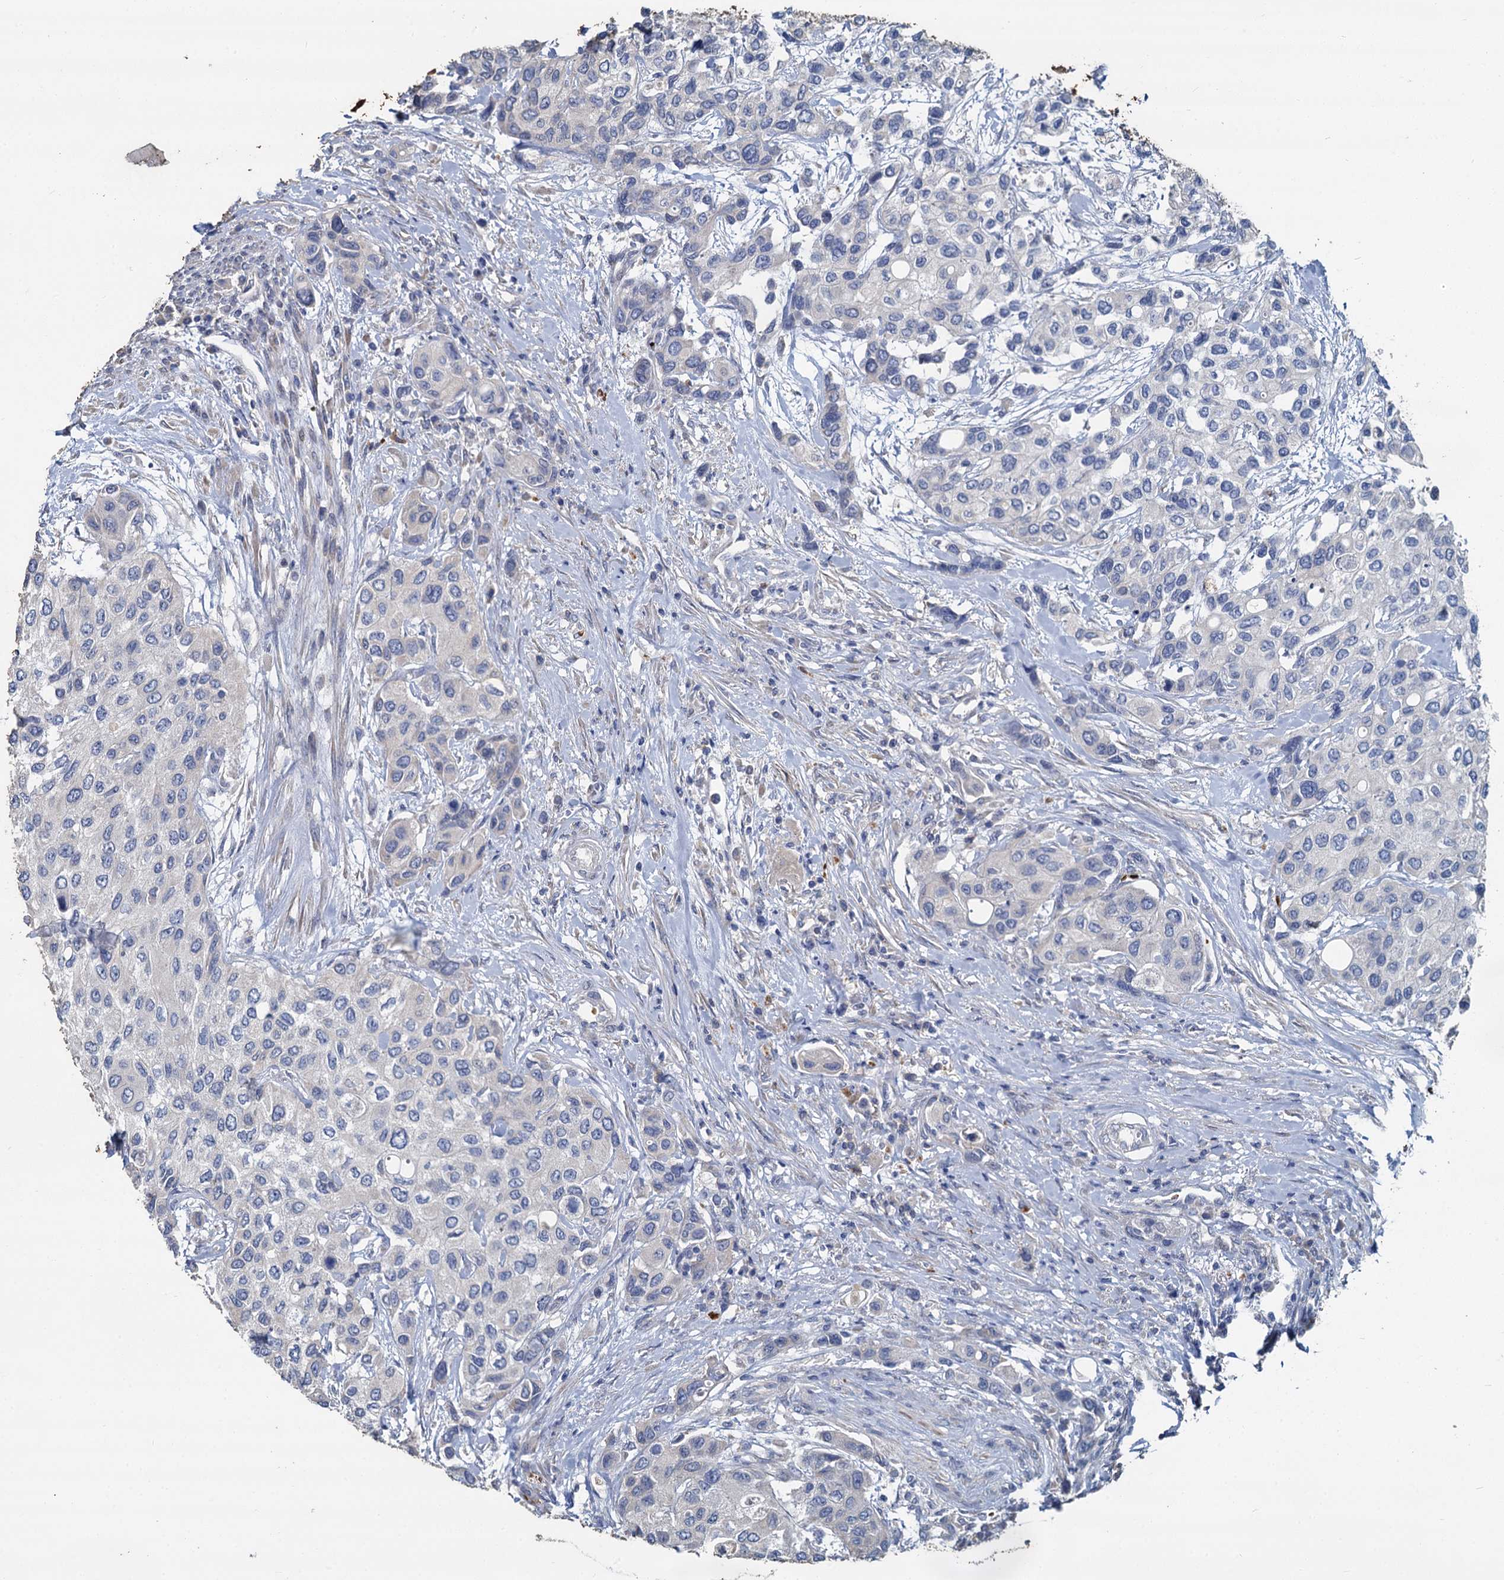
{"staining": {"intensity": "negative", "quantity": "none", "location": "none"}, "tissue": "urothelial cancer", "cell_type": "Tumor cells", "image_type": "cancer", "snomed": [{"axis": "morphology", "description": "Normal tissue, NOS"}, {"axis": "morphology", "description": "Urothelial carcinoma, High grade"}, {"axis": "topography", "description": "Vascular tissue"}, {"axis": "topography", "description": "Urinary bladder"}], "caption": "The micrograph shows no significant expression in tumor cells of urothelial cancer.", "gene": "TCTN2", "patient": {"sex": "female", "age": 56}}